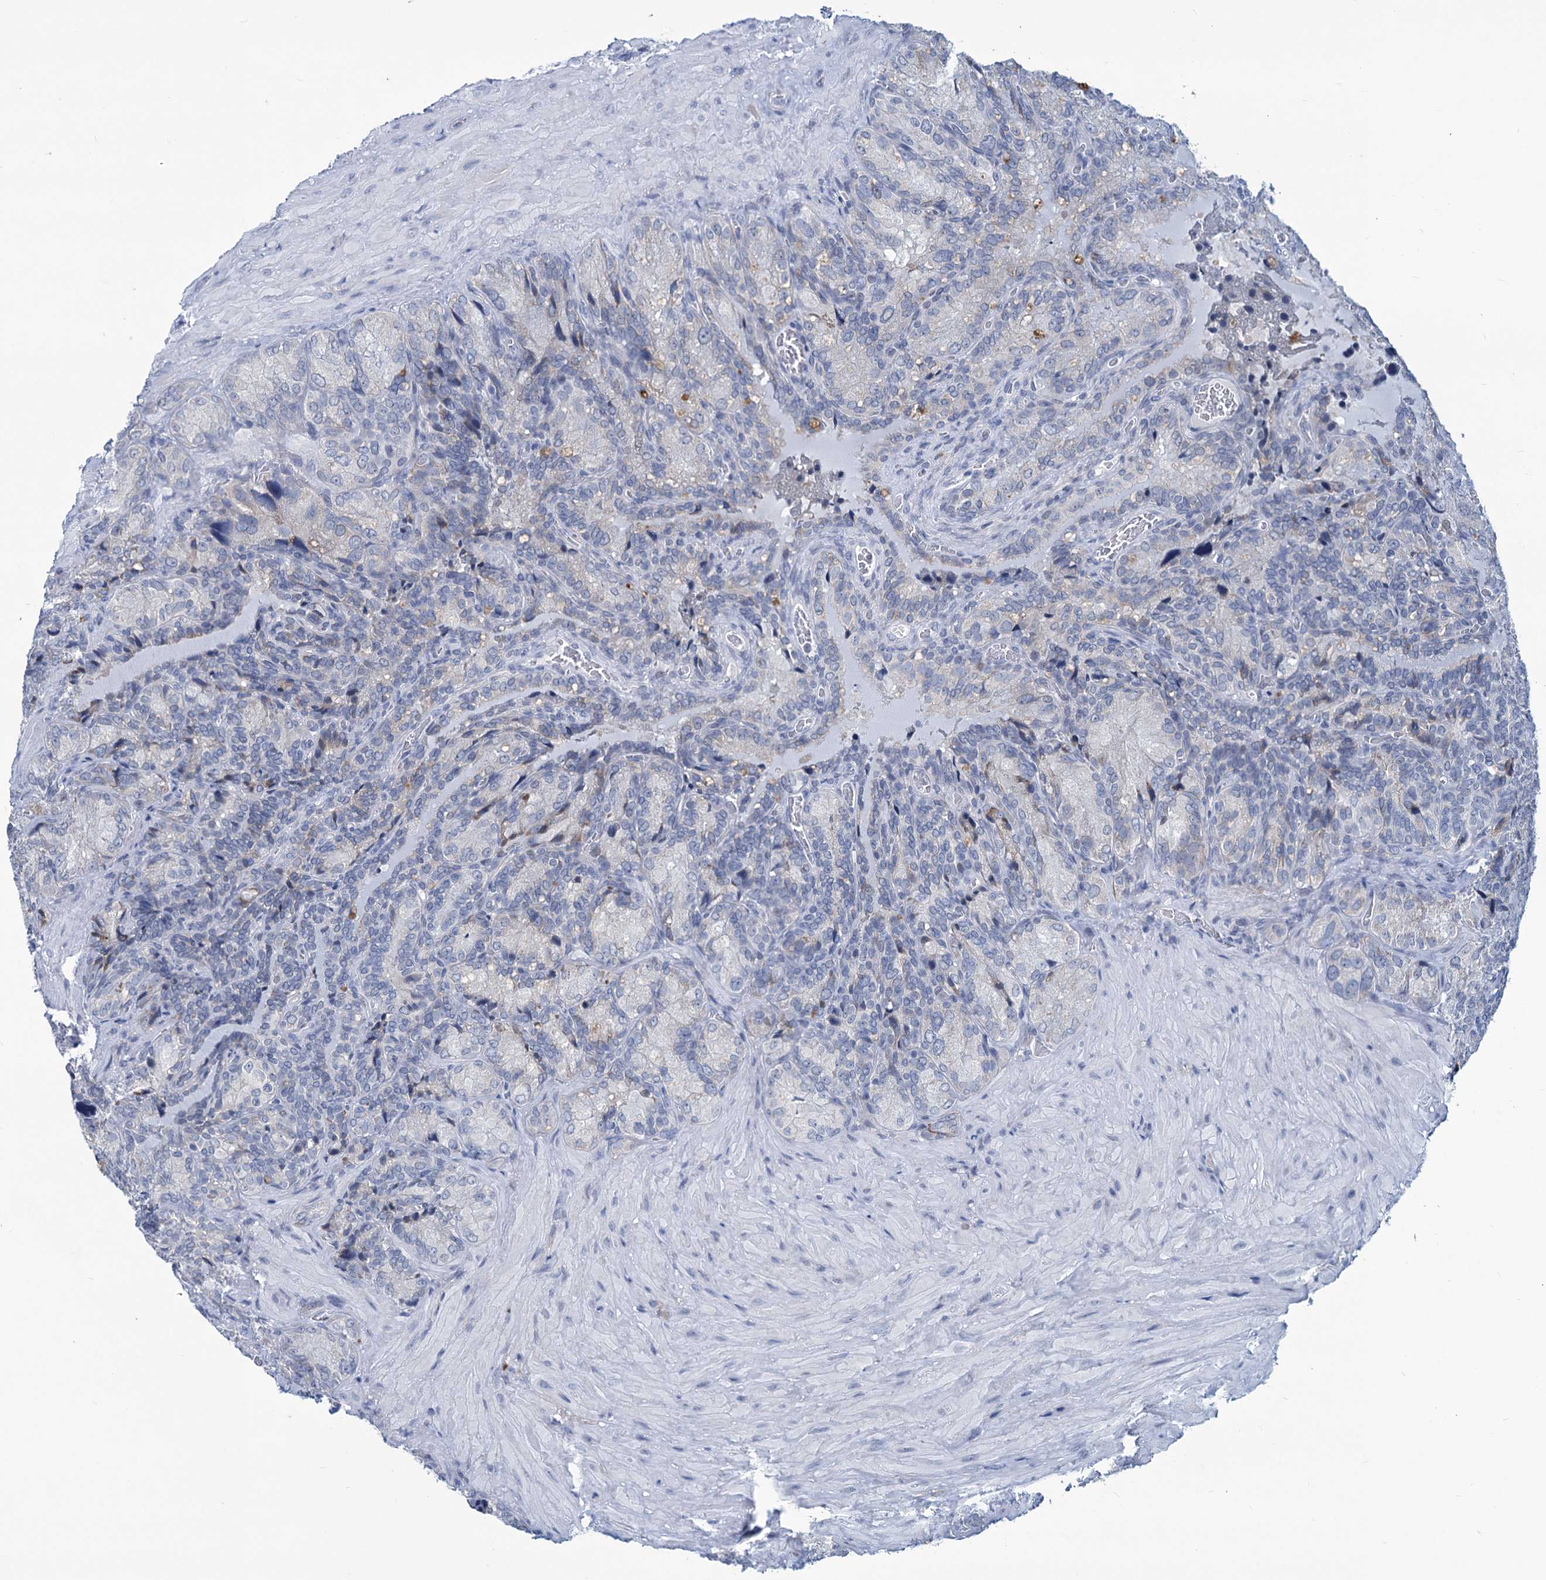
{"staining": {"intensity": "negative", "quantity": "none", "location": "none"}, "tissue": "seminal vesicle", "cell_type": "Glandular cells", "image_type": "normal", "snomed": [{"axis": "morphology", "description": "Normal tissue, NOS"}, {"axis": "topography", "description": "Seminal veicle"}], "caption": "There is no significant positivity in glandular cells of seminal vesicle. (Brightfield microscopy of DAB (3,3'-diaminobenzidine) immunohistochemistry (IHC) at high magnification).", "gene": "NEU3", "patient": {"sex": "male", "age": 62}}